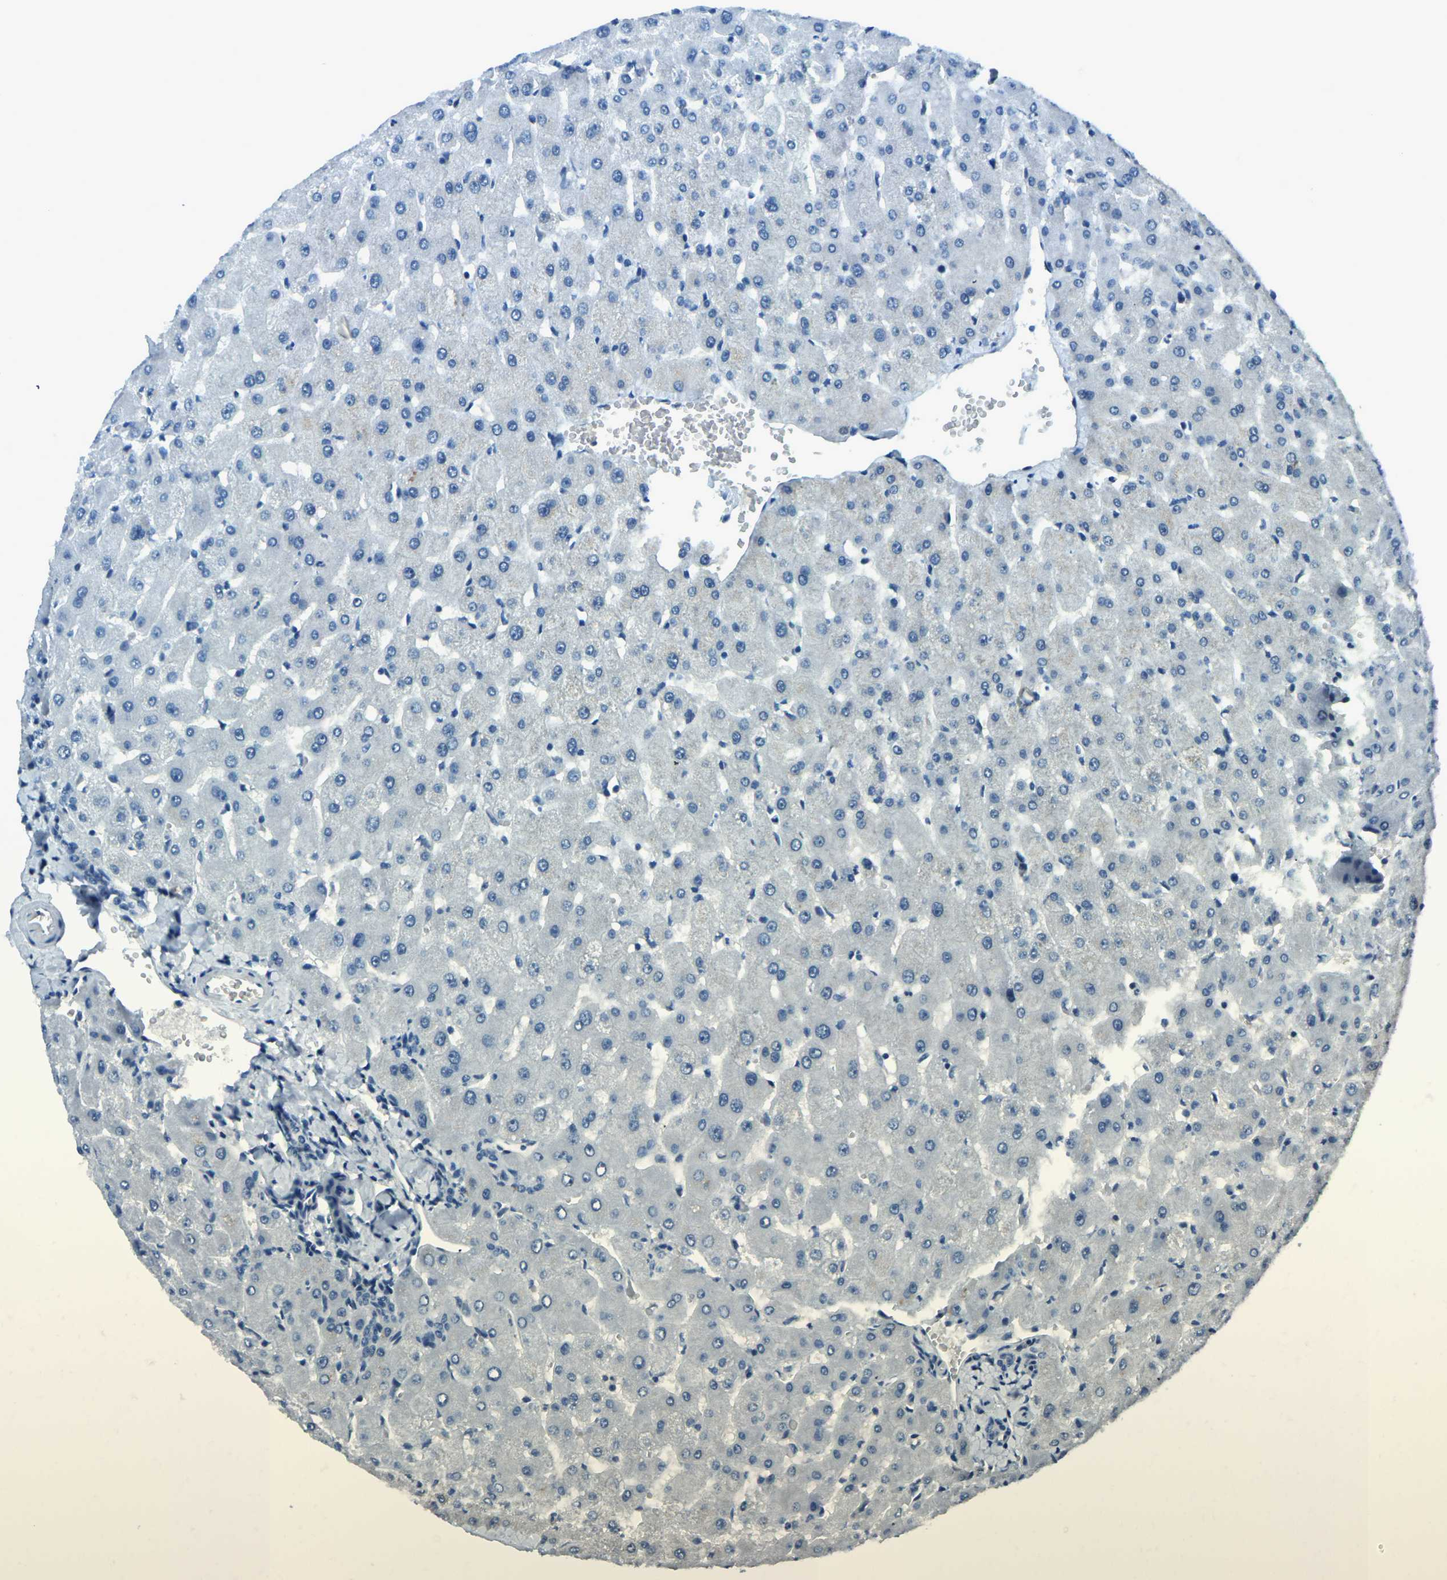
{"staining": {"intensity": "negative", "quantity": "none", "location": "none"}, "tissue": "liver", "cell_type": "Cholangiocytes", "image_type": "normal", "snomed": [{"axis": "morphology", "description": "Normal tissue, NOS"}, {"axis": "topography", "description": "Liver"}], "caption": "Immunohistochemical staining of unremarkable human liver displays no significant expression in cholangiocytes.", "gene": "RRP1", "patient": {"sex": "female", "age": 63}}